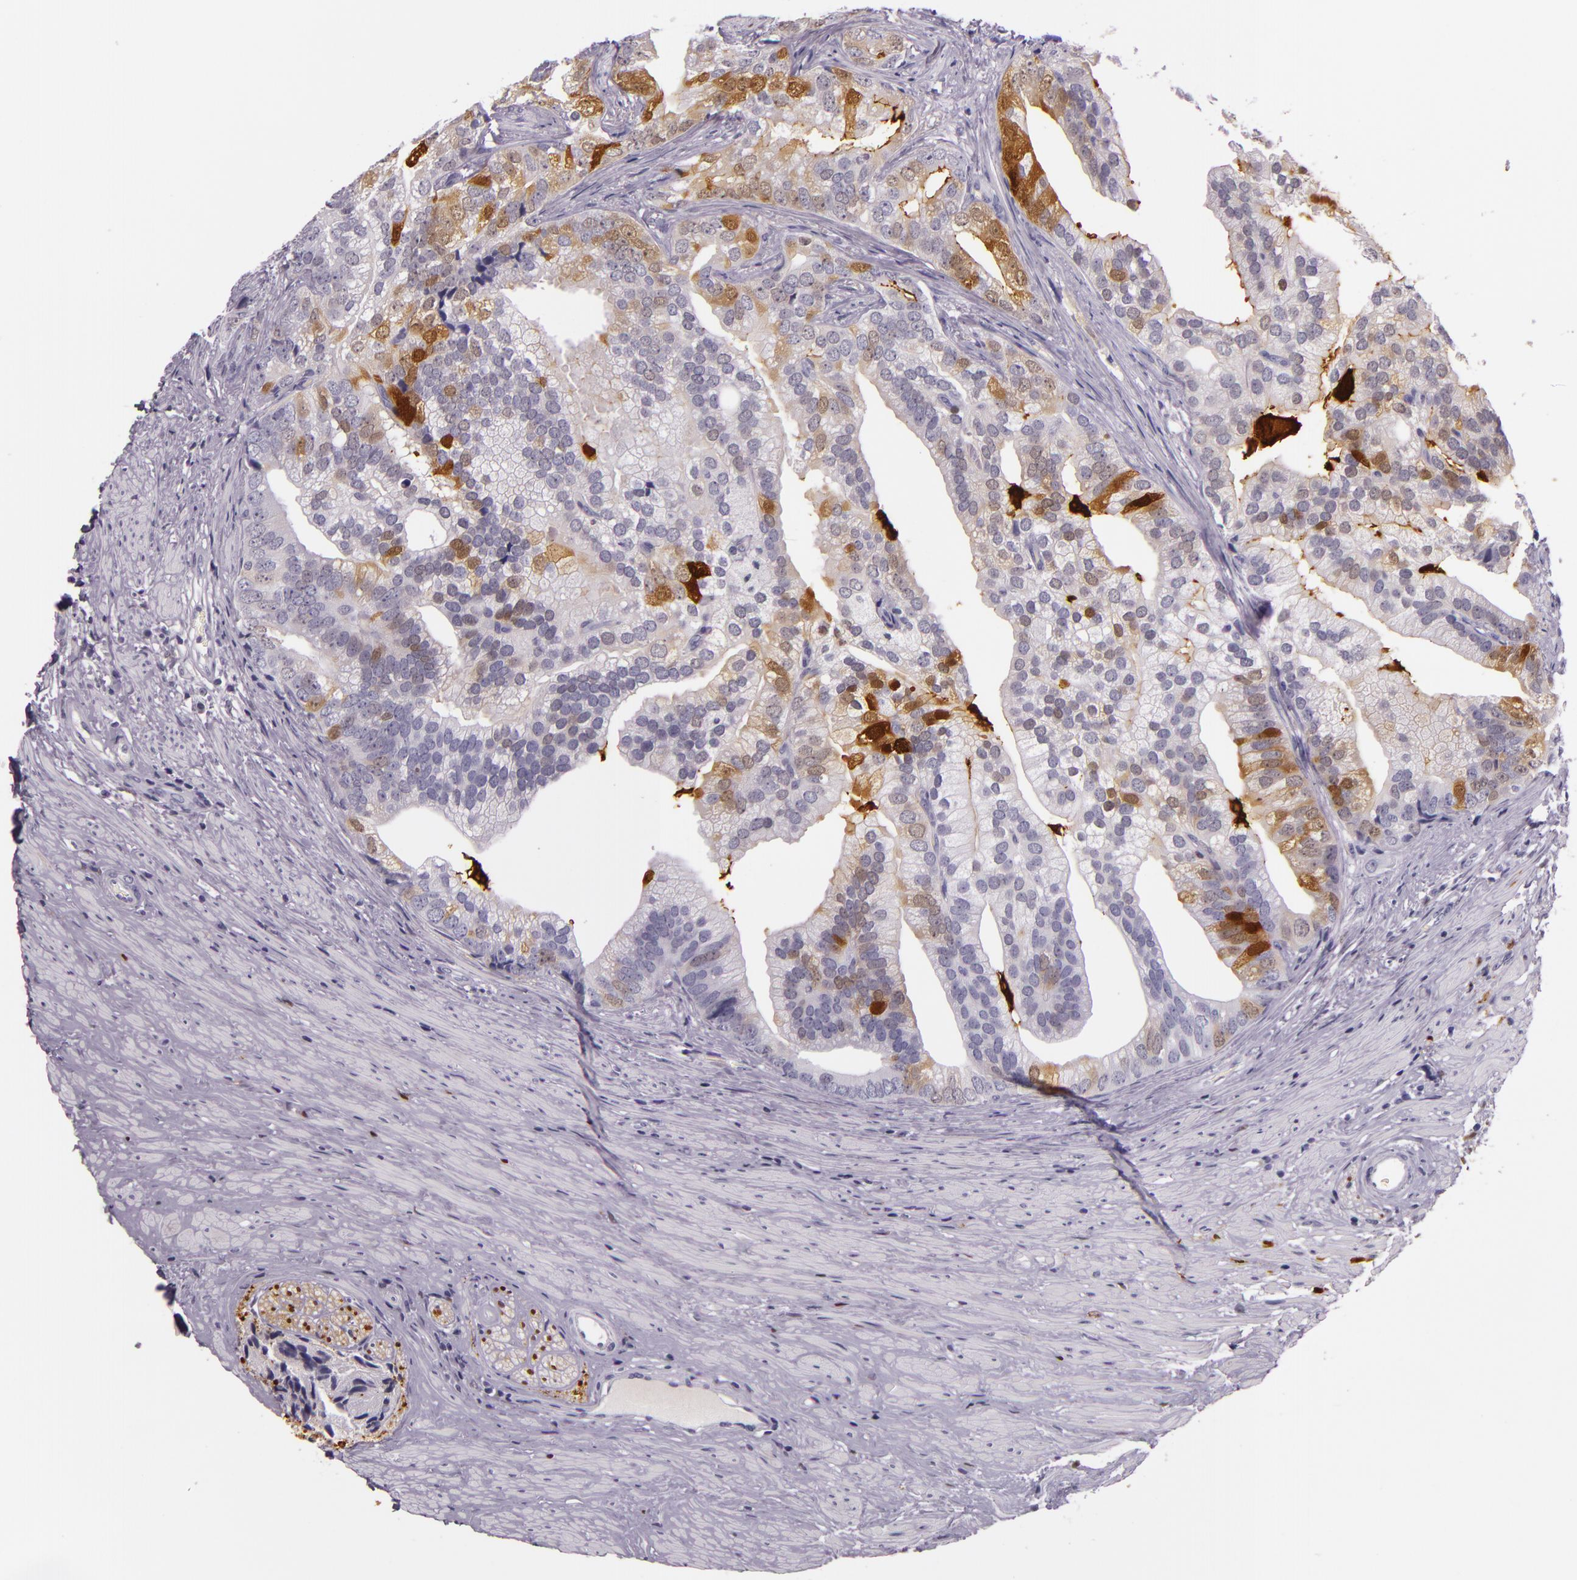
{"staining": {"intensity": "strong", "quantity": "<25%", "location": "cytoplasmic/membranous,nuclear"}, "tissue": "prostate cancer", "cell_type": "Tumor cells", "image_type": "cancer", "snomed": [{"axis": "morphology", "description": "Adenocarcinoma, Low grade"}, {"axis": "topography", "description": "Prostate"}], "caption": "Immunohistochemical staining of prostate cancer (adenocarcinoma (low-grade)) demonstrates medium levels of strong cytoplasmic/membranous and nuclear staining in approximately <25% of tumor cells. The protein of interest is stained brown, and the nuclei are stained in blue (DAB IHC with brightfield microscopy, high magnification).", "gene": "MT1A", "patient": {"sex": "male", "age": 71}}